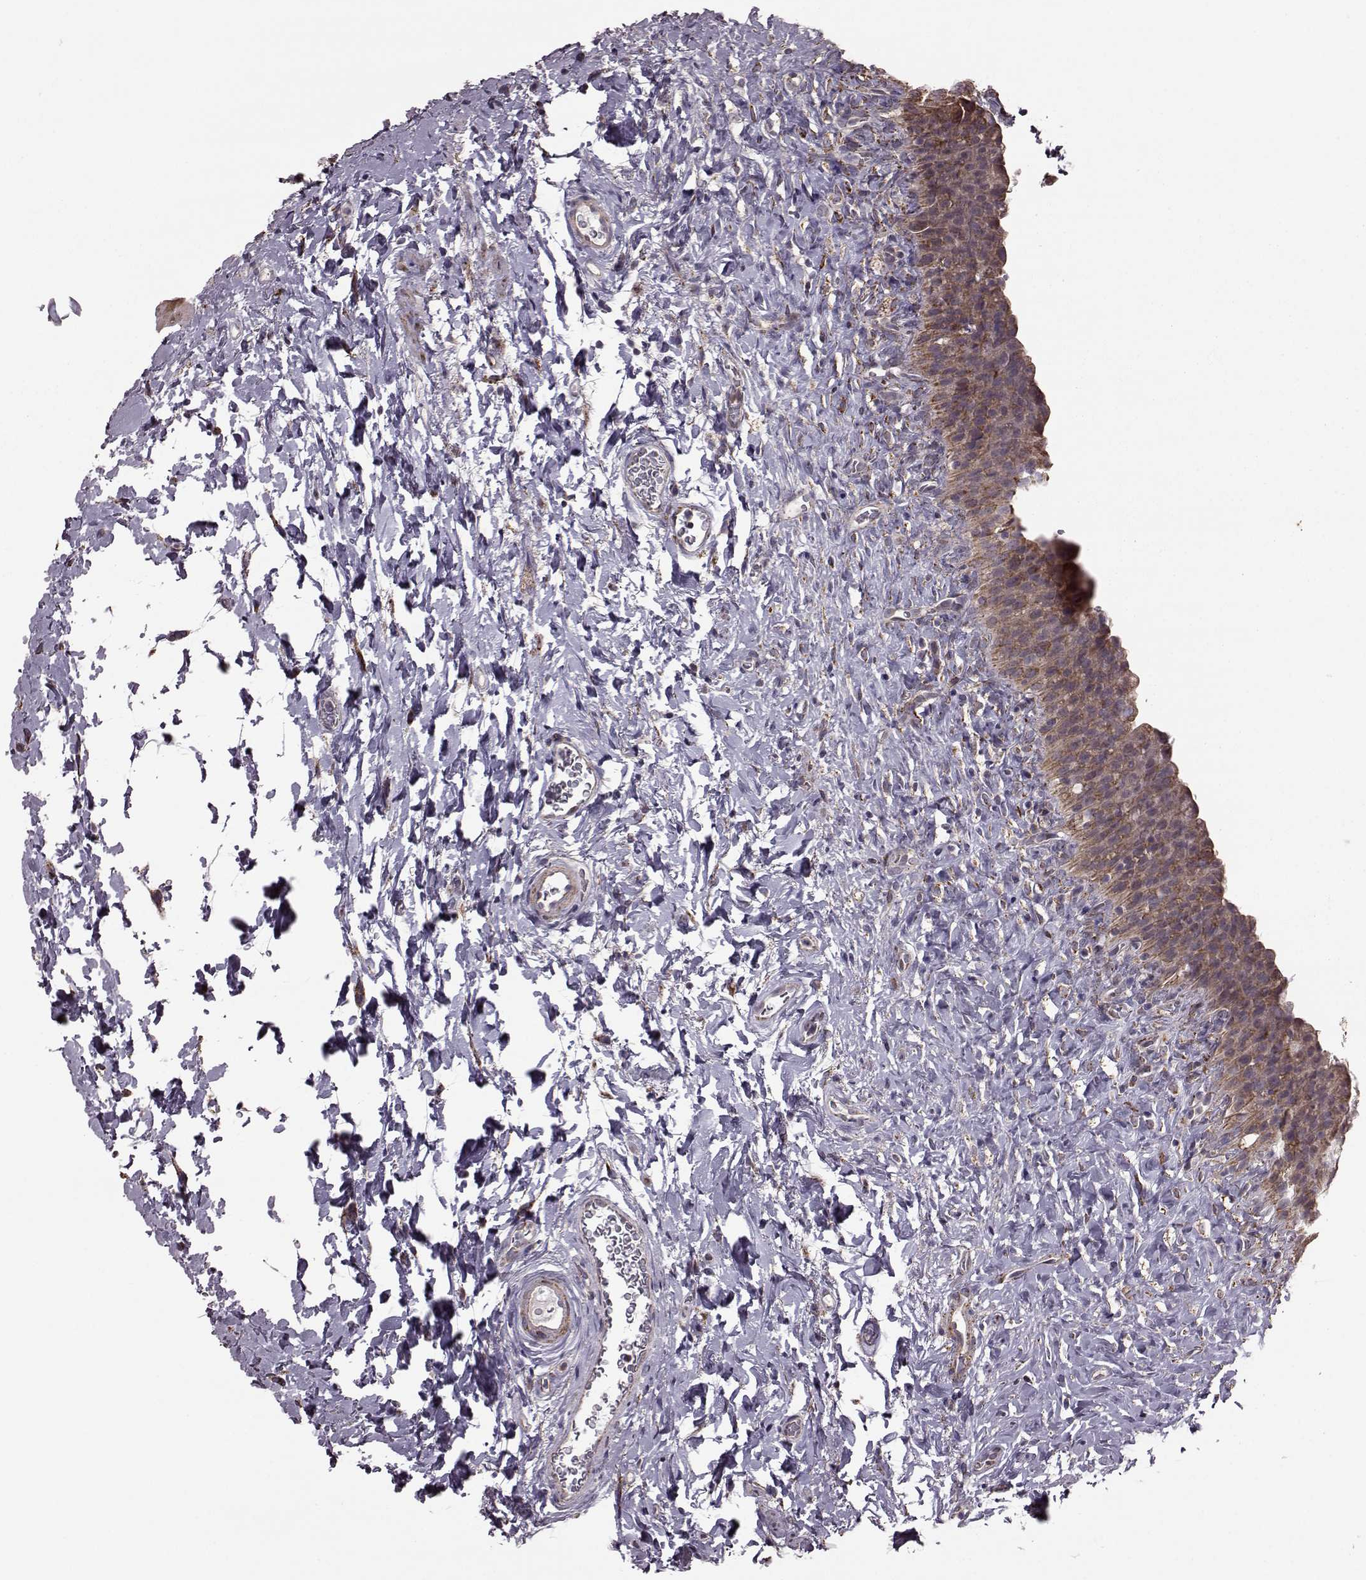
{"staining": {"intensity": "moderate", "quantity": ">75%", "location": "cytoplasmic/membranous,nuclear"}, "tissue": "urinary bladder", "cell_type": "Urothelial cells", "image_type": "normal", "snomed": [{"axis": "morphology", "description": "Normal tissue, NOS"}, {"axis": "topography", "description": "Urinary bladder"}], "caption": "DAB (3,3'-diaminobenzidine) immunohistochemical staining of benign urinary bladder exhibits moderate cytoplasmic/membranous,nuclear protein expression in about >75% of urothelial cells.", "gene": "PUDP", "patient": {"sex": "male", "age": 76}}